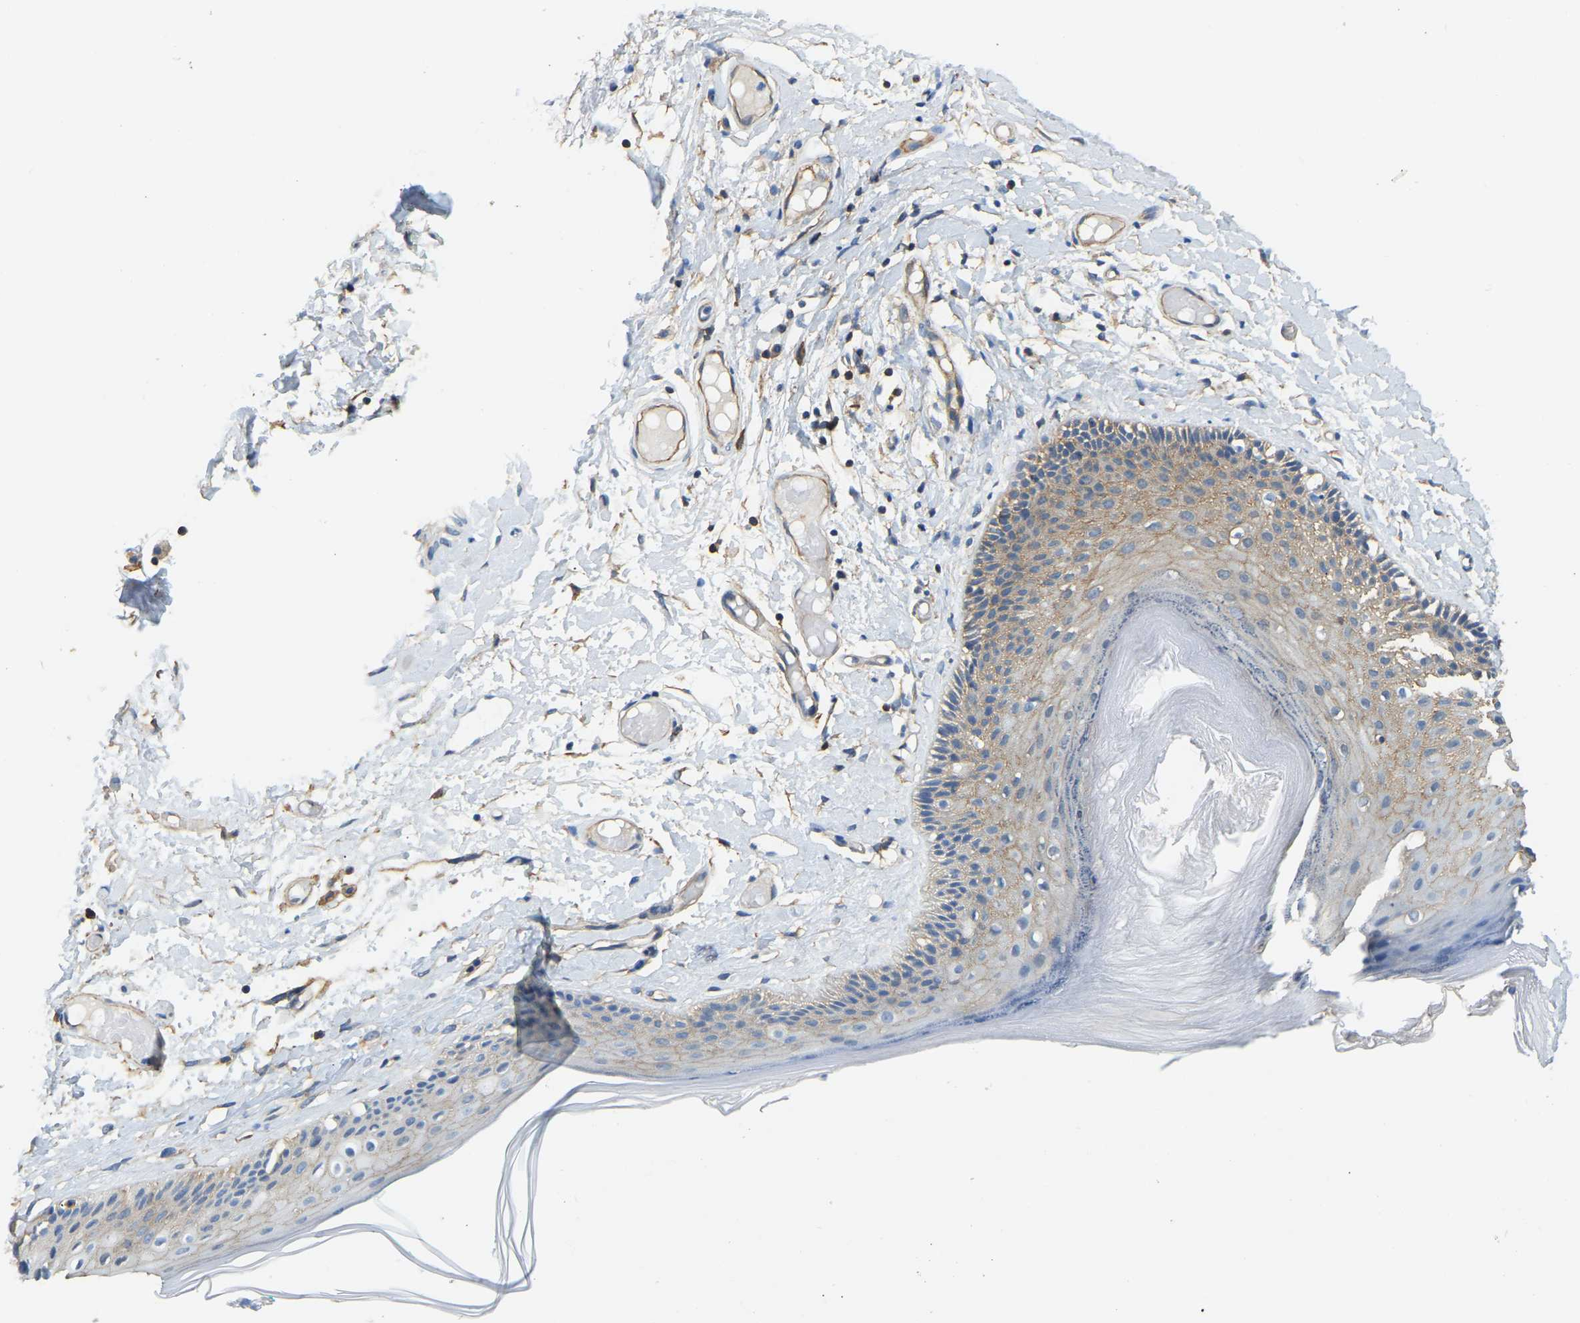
{"staining": {"intensity": "moderate", "quantity": ">75%", "location": "cytoplasmic/membranous"}, "tissue": "skin", "cell_type": "Epidermal cells", "image_type": "normal", "snomed": [{"axis": "morphology", "description": "Normal tissue, NOS"}, {"axis": "topography", "description": "Vulva"}], "caption": "About >75% of epidermal cells in unremarkable human skin exhibit moderate cytoplasmic/membranous protein positivity as visualized by brown immunohistochemical staining.", "gene": "AHNAK", "patient": {"sex": "female", "age": 73}}